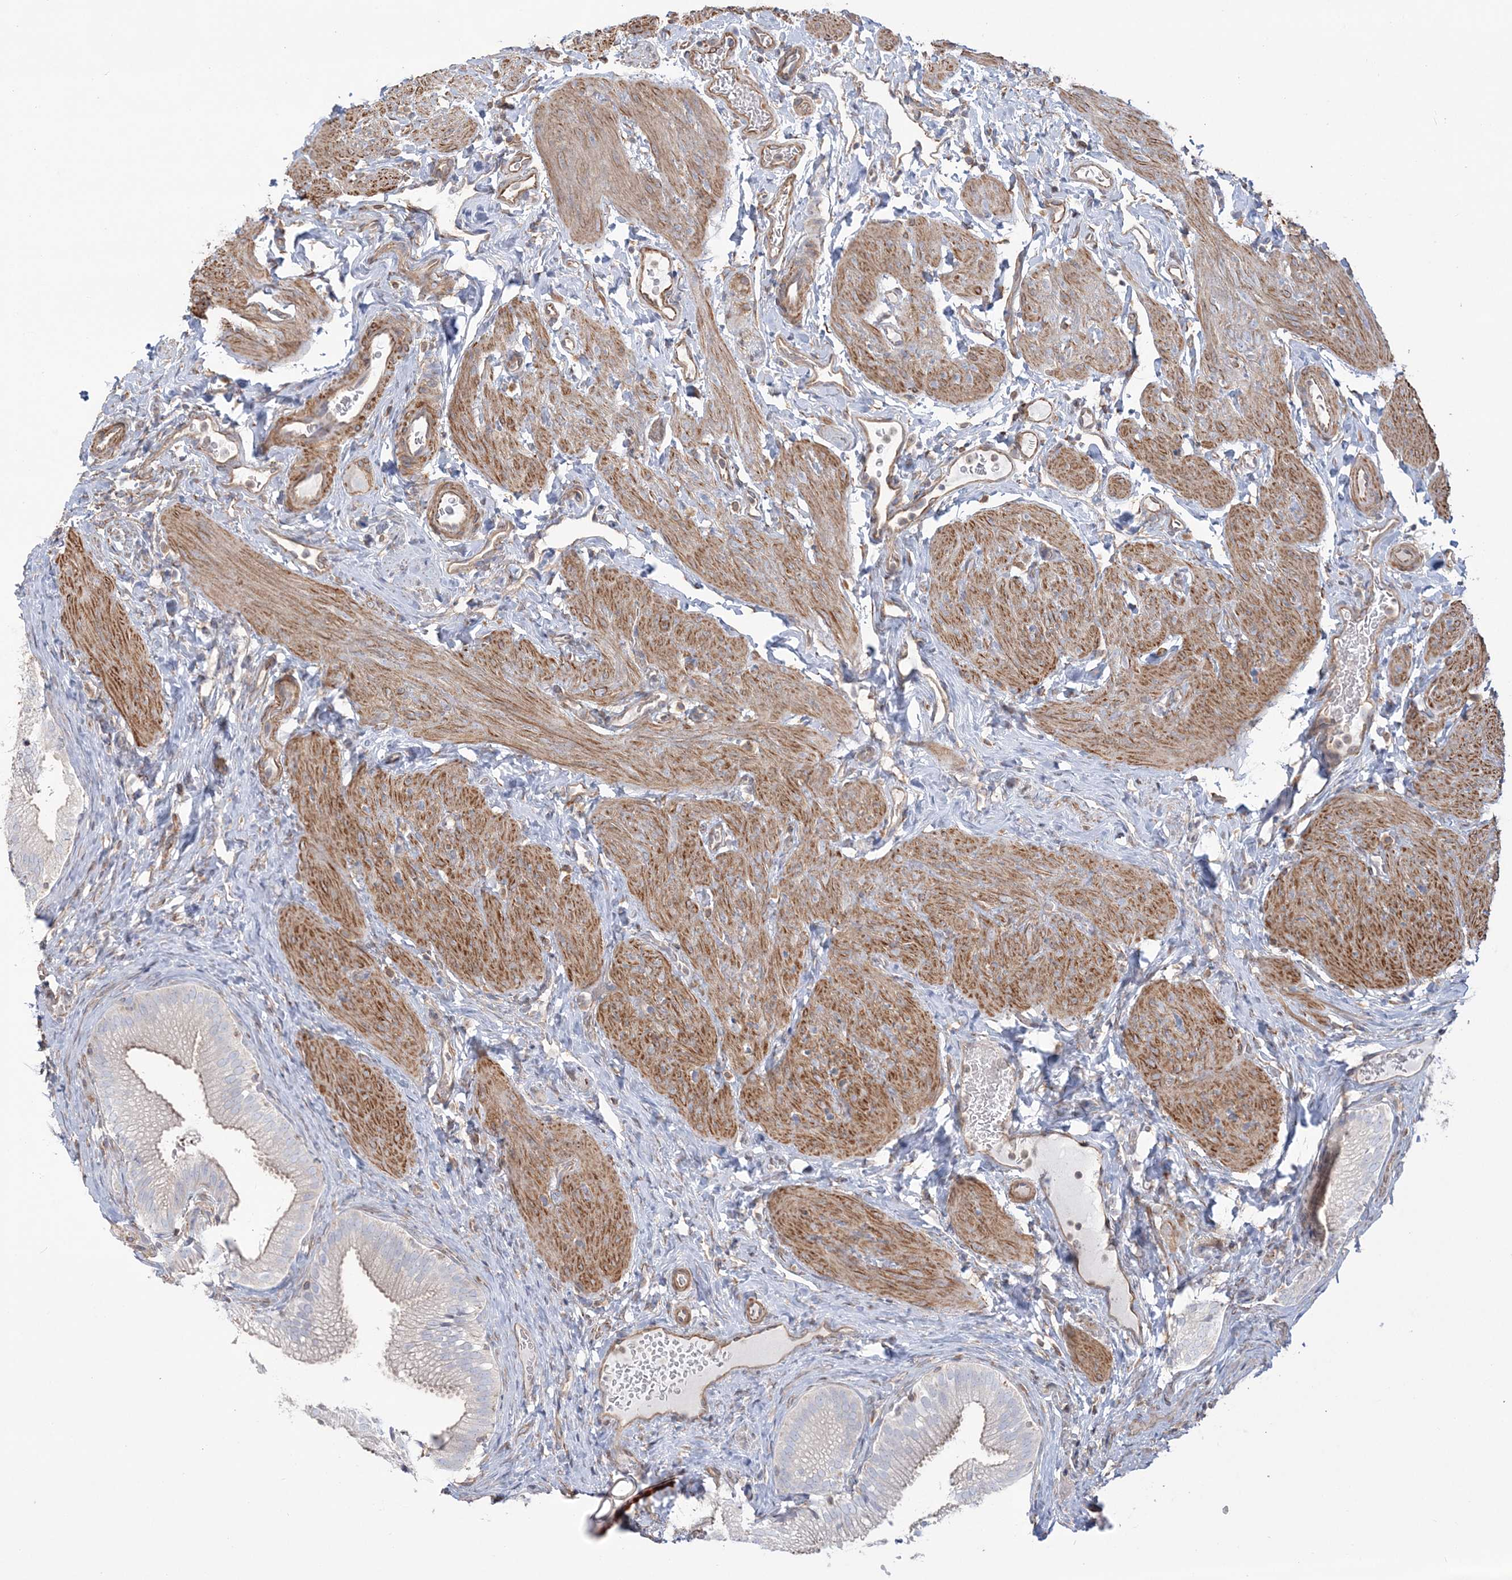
{"staining": {"intensity": "weak", "quantity": "<25%", "location": "cytoplasmic/membranous"}, "tissue": "gallbladder", "cell_type": "Glandular cells", "image_type": "normal", "snomed": [{"axis": "morphology", "description": "Normal tissue, NOS"}, {"axis": "topography", "description": "Gallbladder"}], "caption": "This micrograph is of unremarkable gallbladder stained with immunohistochemistry to label a protein in brown with the nuclei are counter-stained blue. There is no positivity in glandular cells.", "gene": "ZNF821", "patient": {"sex": "female", "age": 30}}